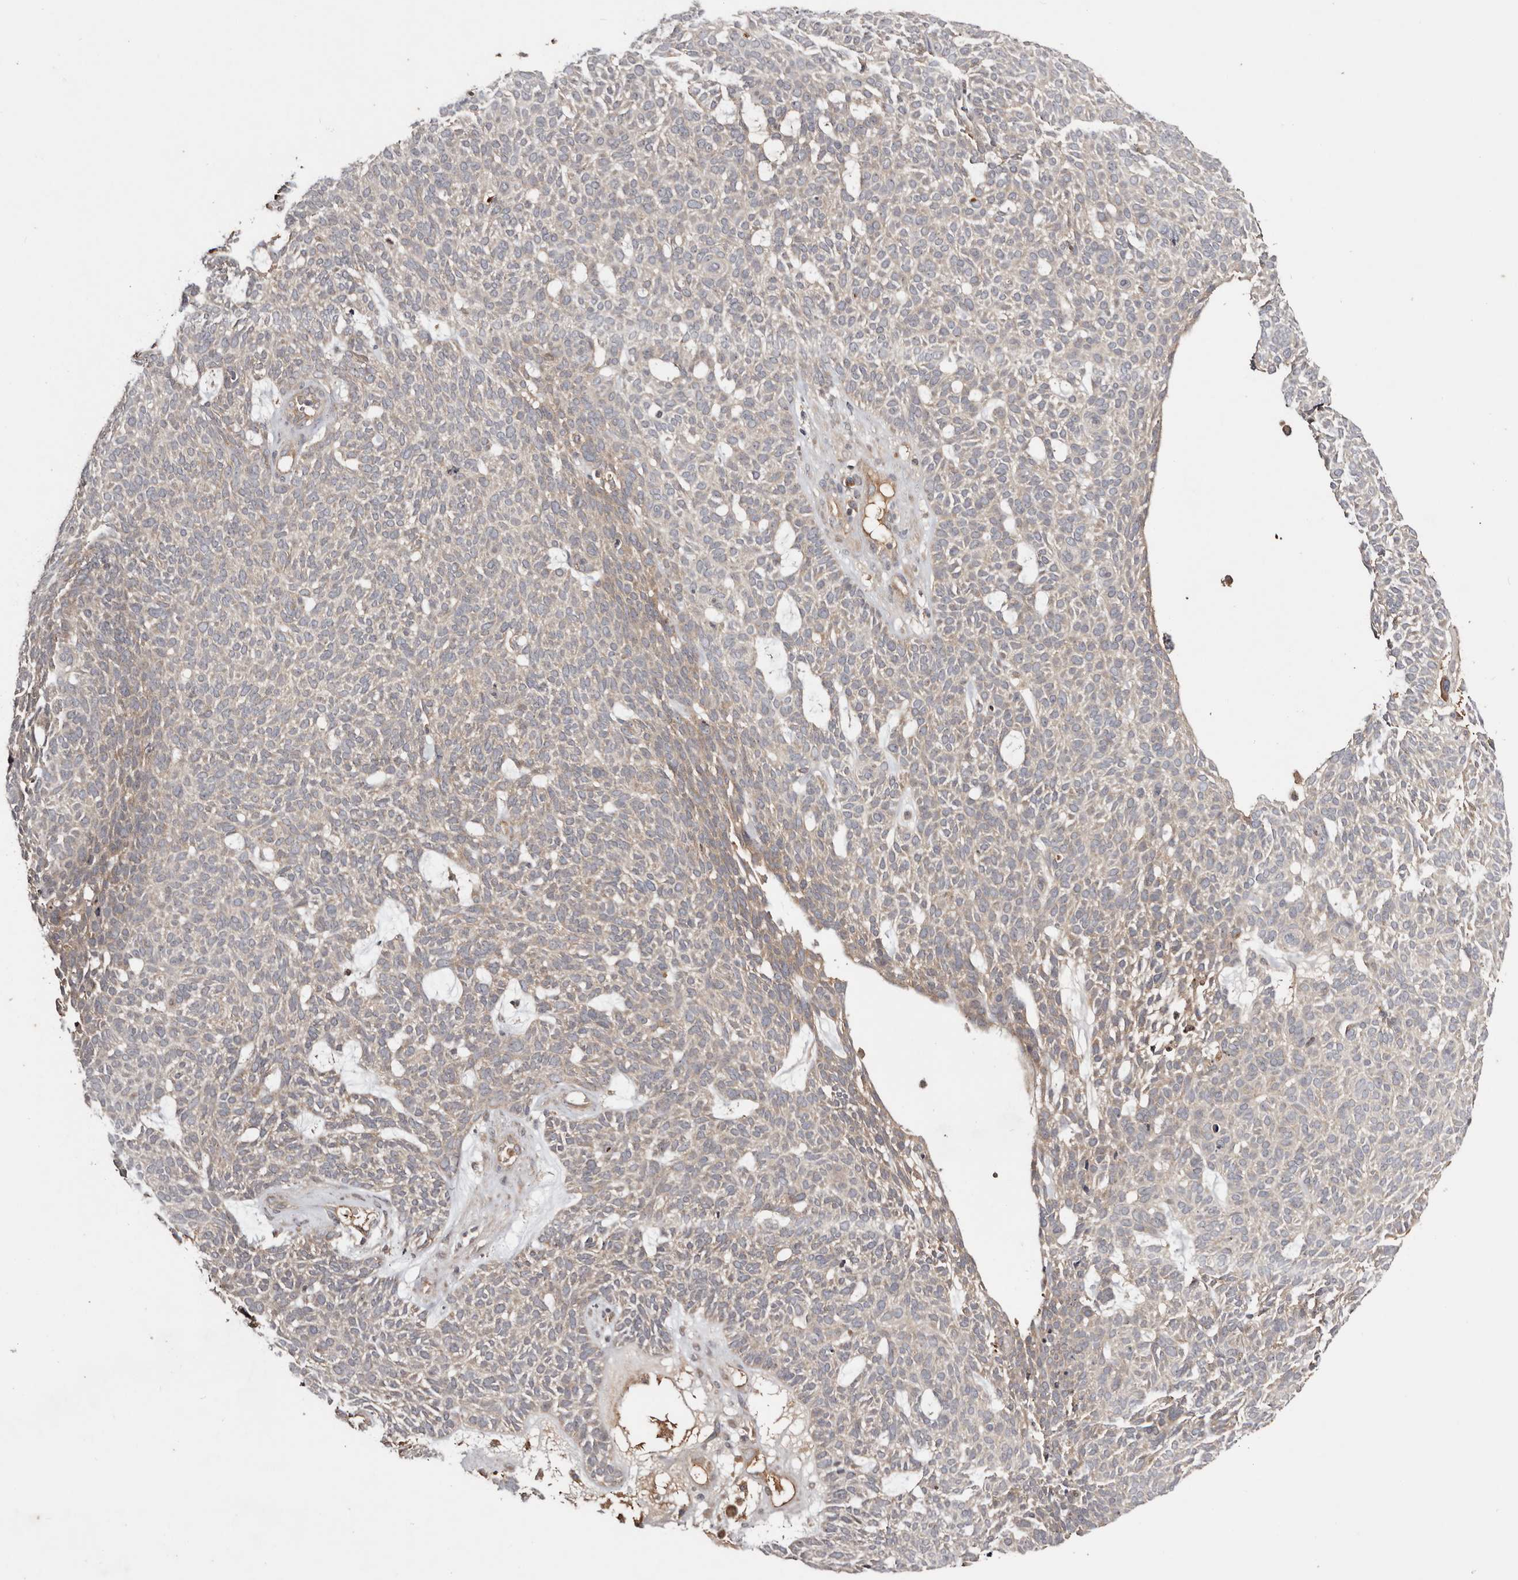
{"staining": {"intensity": "negative", "quantity": "none", "location": "none"}, "tissue": "skin cancer", "cell_type": "Tumor cells", "image_type": "cancer", "snomed": [{"axis": "morphology", "description": "Squamous cell carcinoma, NOS"}, {"axis": "topography", "description": "Skin"}], "caption": "There is no significant staining in tumor cells of squamous cell carcinoma (skin). The staining is performed using DAB (3,3'-diaminobenzidine) brown chromogen with nuclei counter-stained in using hematoxylin.", "gene": "PKIB", "patient": {"sex": "female", "age": 90}}